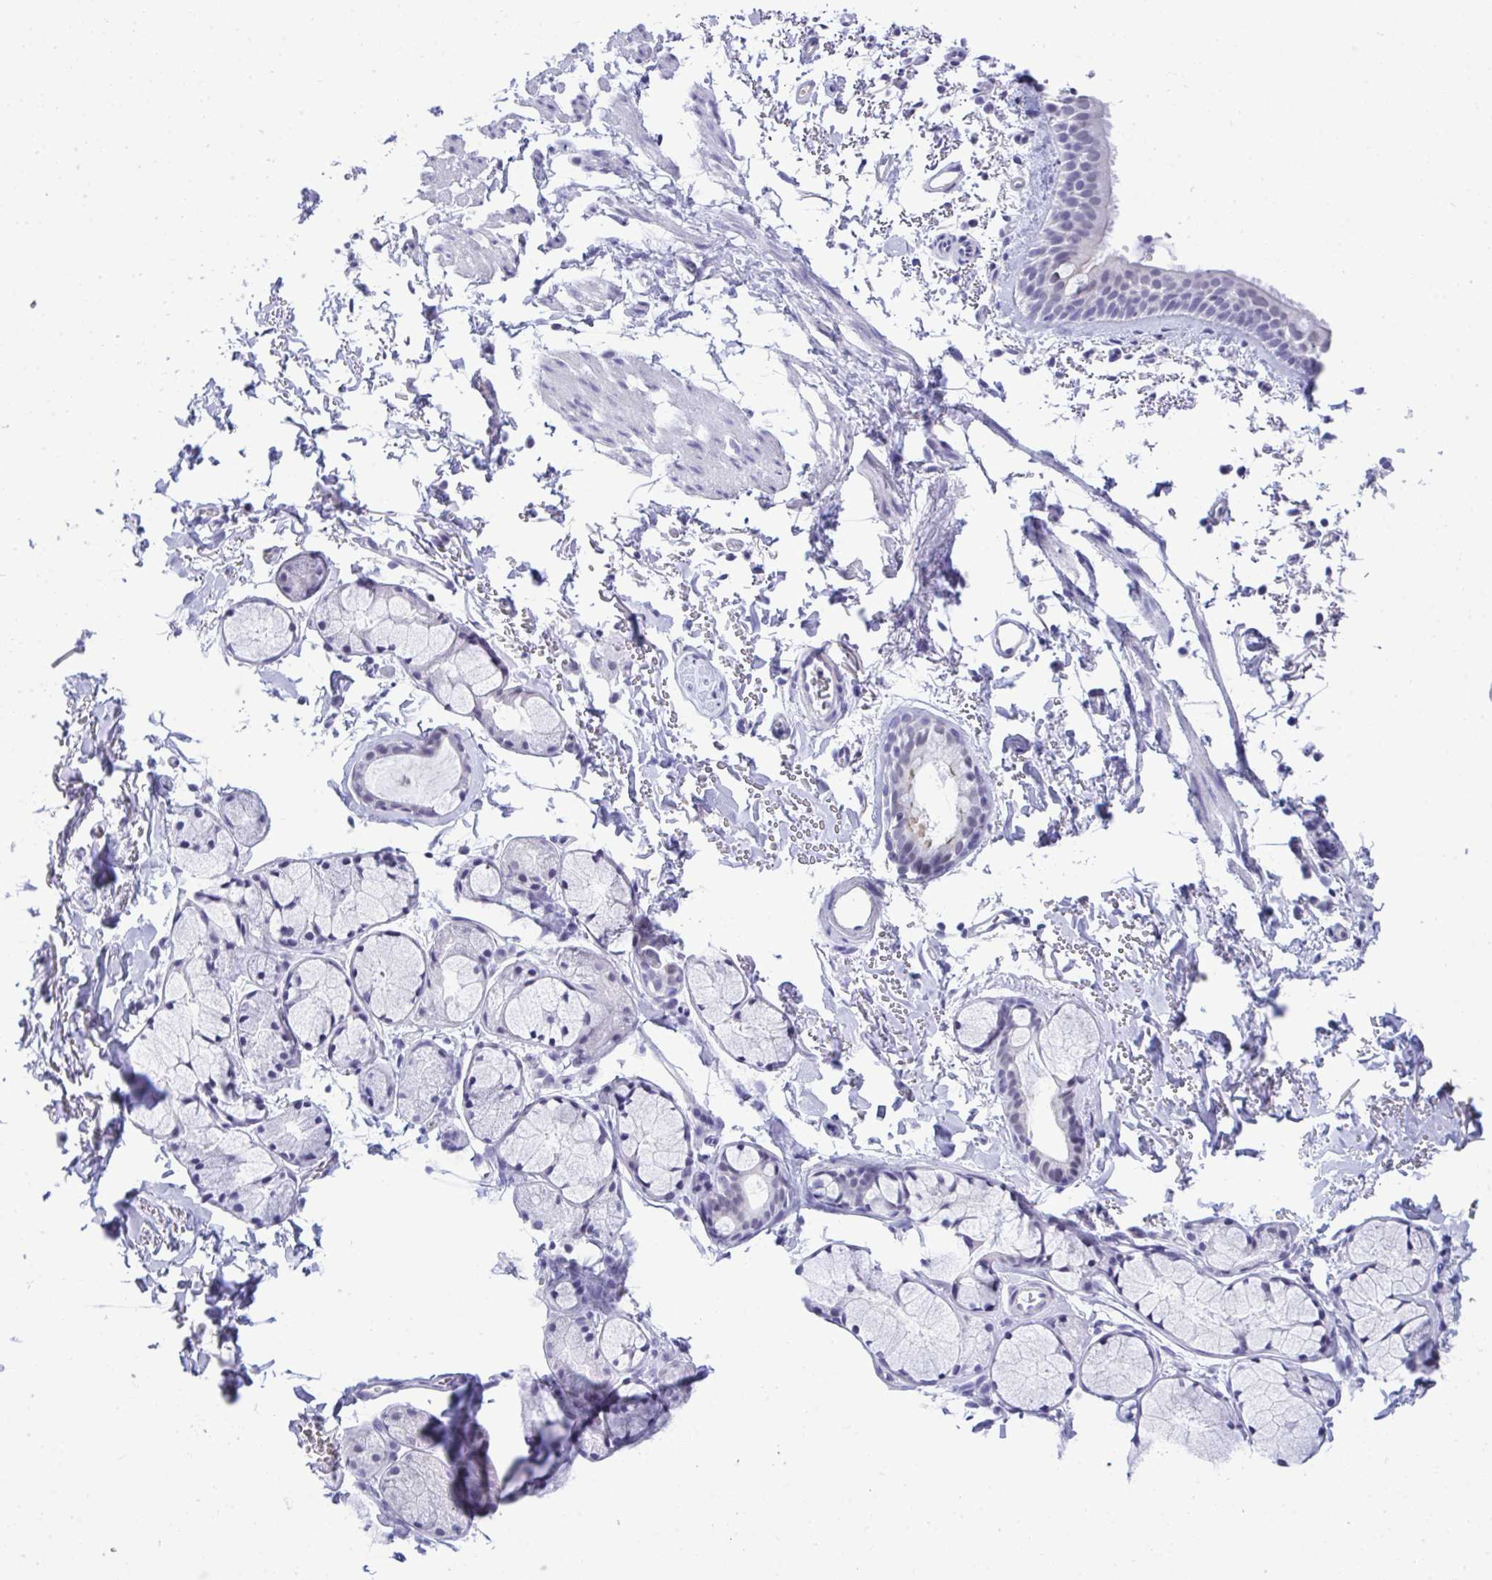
{"staining": {"intensity": "negative", "quantity": "none", "location": "none"}, "tissue": "bronchus", "cell_type": "Respiratory epithelial cells", "image_type": "normal", "snomed": [{"axis": "morphology", "description": "Normal tissue, NOS"}, {"axis": "topography", "description": "Cartilage tissue"}, {"axis": "topography", "description": "Bronchus"}, {"axis": "topography", "description": "Peripheral nerve tissue"}], "caption": "The micrograph demonstrates no staining of respiratory epithelial cells in unremarkable bronchus. Nuclei are stained in blue.", "gene": "PRM2", "patient": {"sex": "female", "age": 59}}